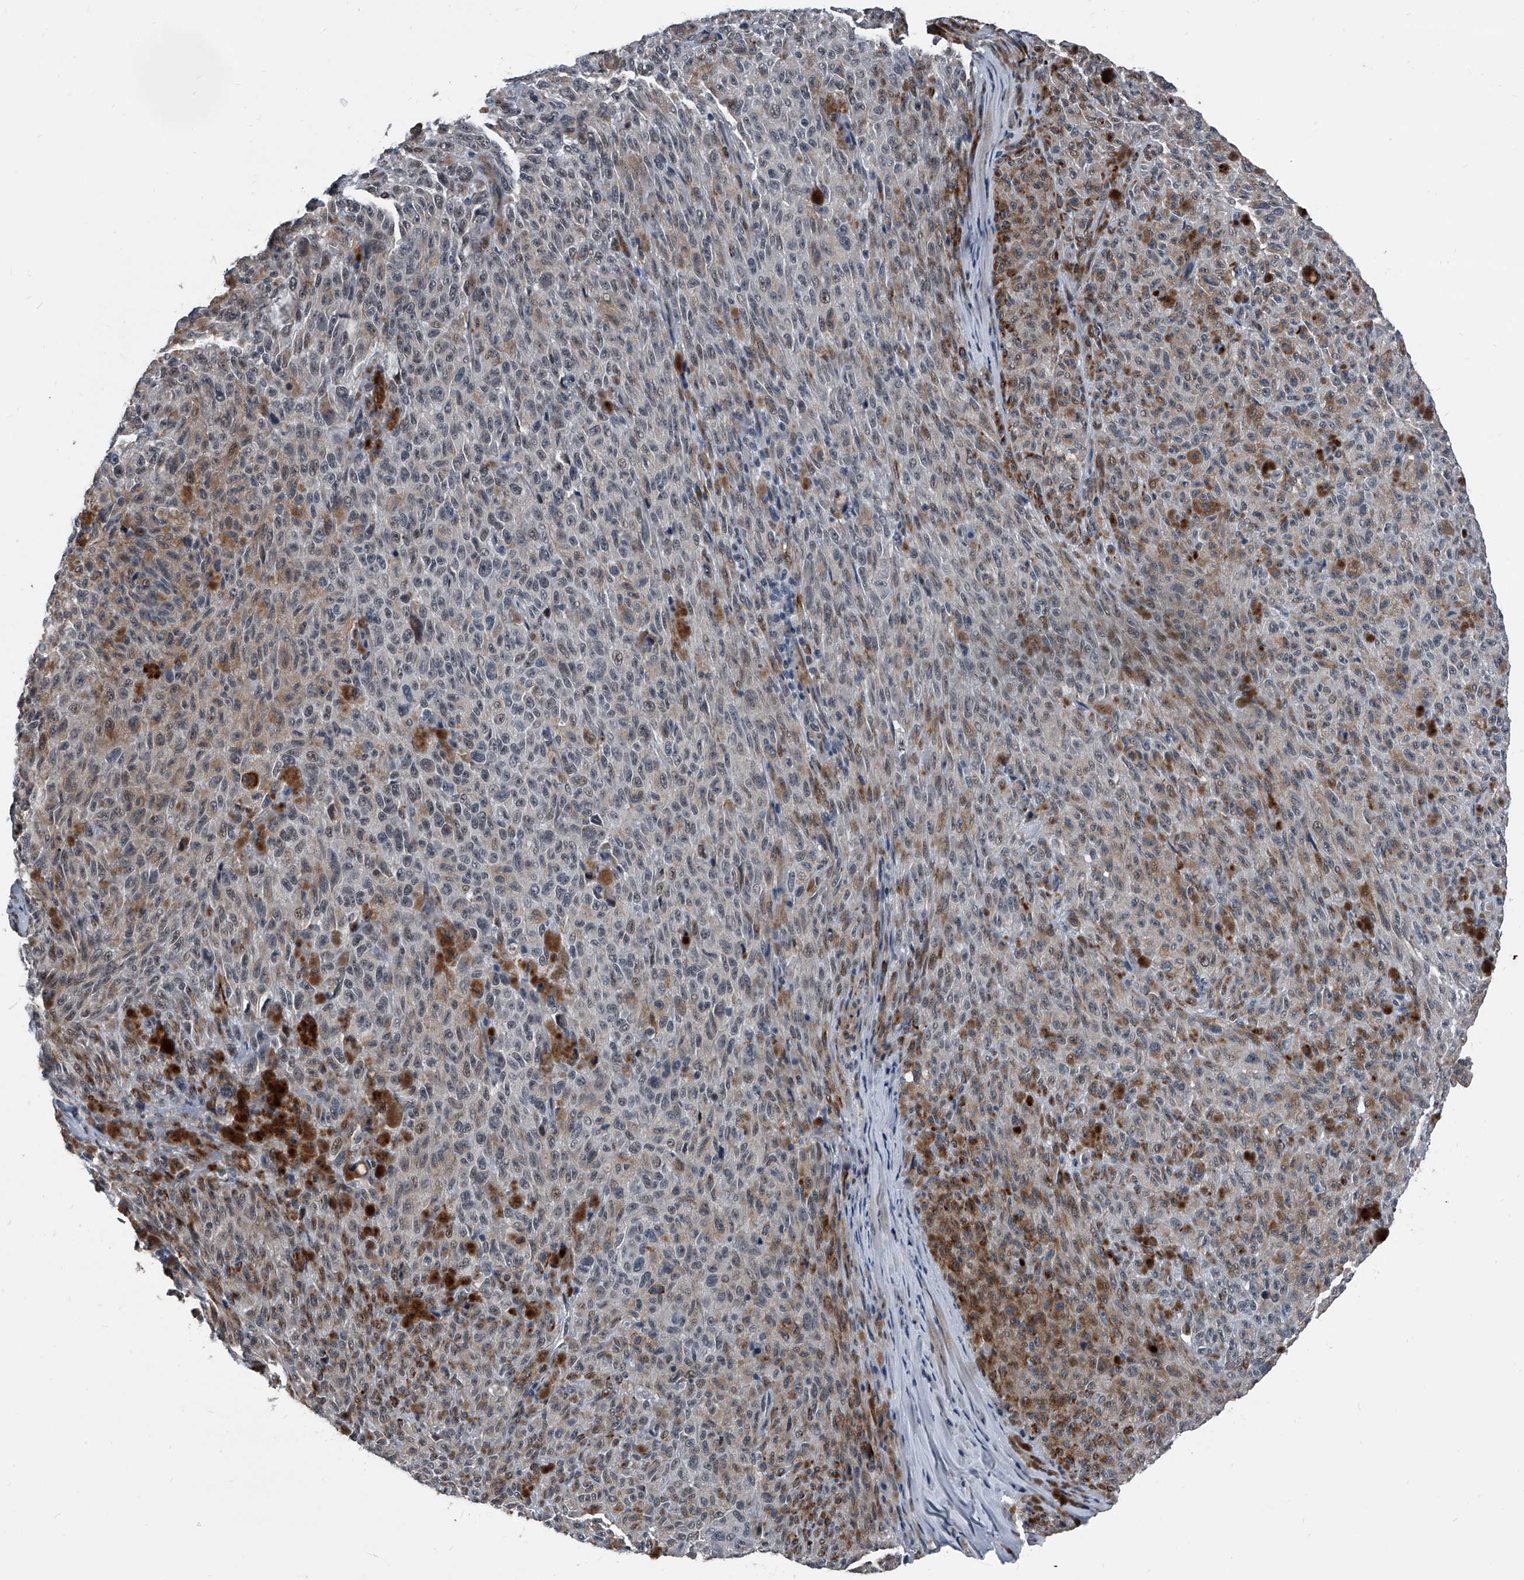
{"staining": {"intensity": "weak", "quantity": "25%-75%", "location": "cytoplasmic/membranous"}, "tissue": "melanoma", "cell_type": "Tumor cells", "image_type": "cancer", "snomed": [{"axis": "morphology", "description": "Malignant melanoma, NOS"}, {"axis": "topography", "description": "Skin"}], "caption": "Protein staining demonstrates weak cytoplasmic/membranous staining in about 25%-75% of tumor cells in melanoma.", "gene": "MEN1", "patient": {"sex": "female", "age": 82}}